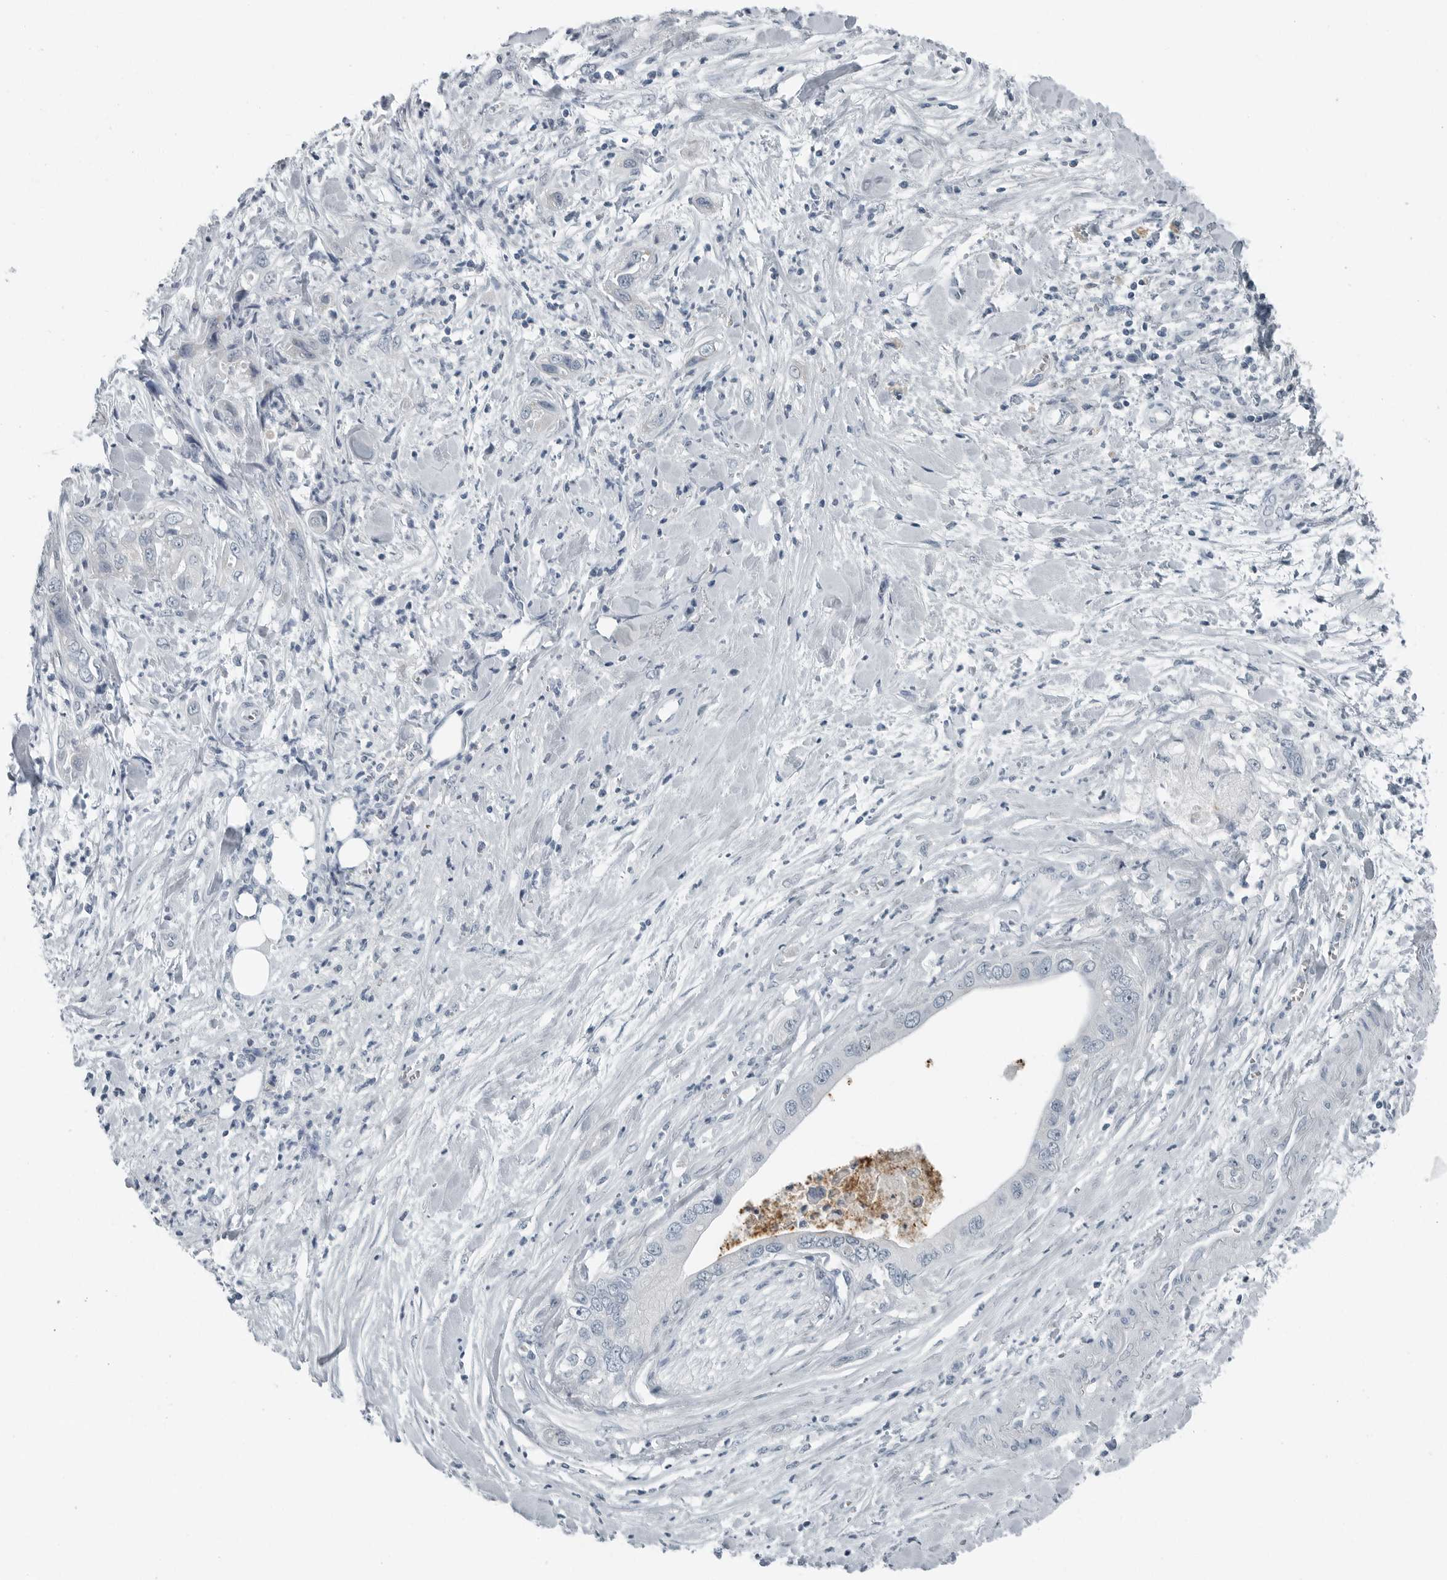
{"staining": {"intensity": "negative", "quantity": "none", "location": "none"}, "tissue": "pancreatic cancer", "cell_type": "Tumor cells", "image_type": "cancer", "snomed": [{"axis": "morphology", "description": "Adenocarcinoma, NOS"}, {"axis": "topography", "description": "Pancreas"}], "caption": "The histopathology image exhibits no staining of tumor cells in pancreatic cancer. The staining was performed using DAB (3,3'-diaminobenzidine) to visualize the protein expression in brown, while the nuclei were stained in blue with hematoxylin (Magnification: 20x).", "gene": "ZPBP2", "patient": {"sex": "female", "age": 78}}